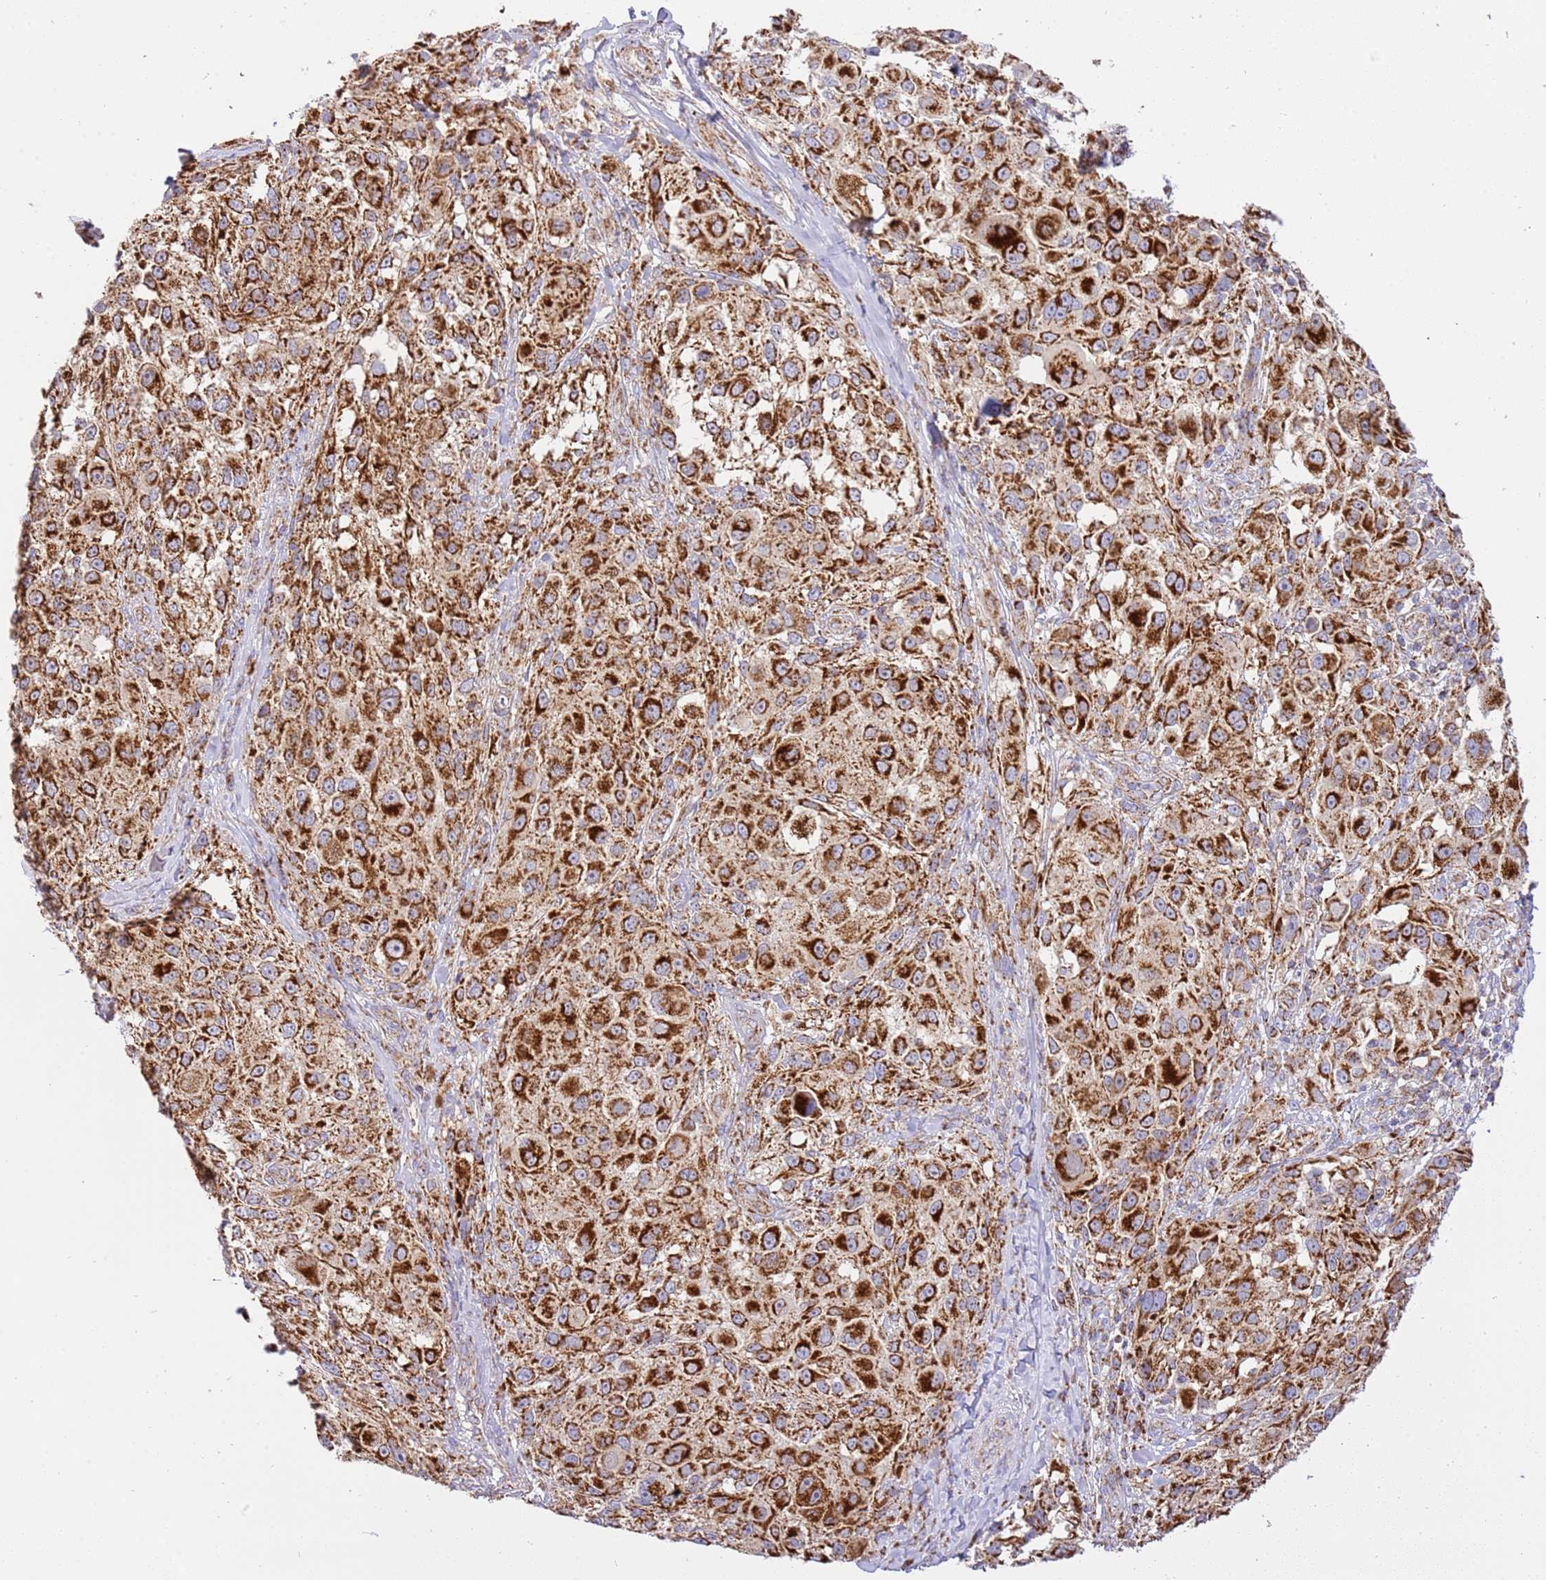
{"staining": {"intensity": "strong", "quantity": ">75%", "location": "cytoplasmic/membranous"}, "tissue": "melanoma", "cell_type": "Tumor cells", "image_type": "cancer", "snomed": [{"axis": "morphology", "description": "Normal morphology"}, {"axis": "morphology", "description": "Malignant melanoma, NOS"}, {"axis": "topography", "description": "Skin"}], "caption": "Immunohistochemical staining of human melanoma exhibits strong cytoplasmic/membranous protein expression in approximately >75% of tumor cells.", "gene": "ZBTB39", "patient": {"sex": "female", "age": 72}}